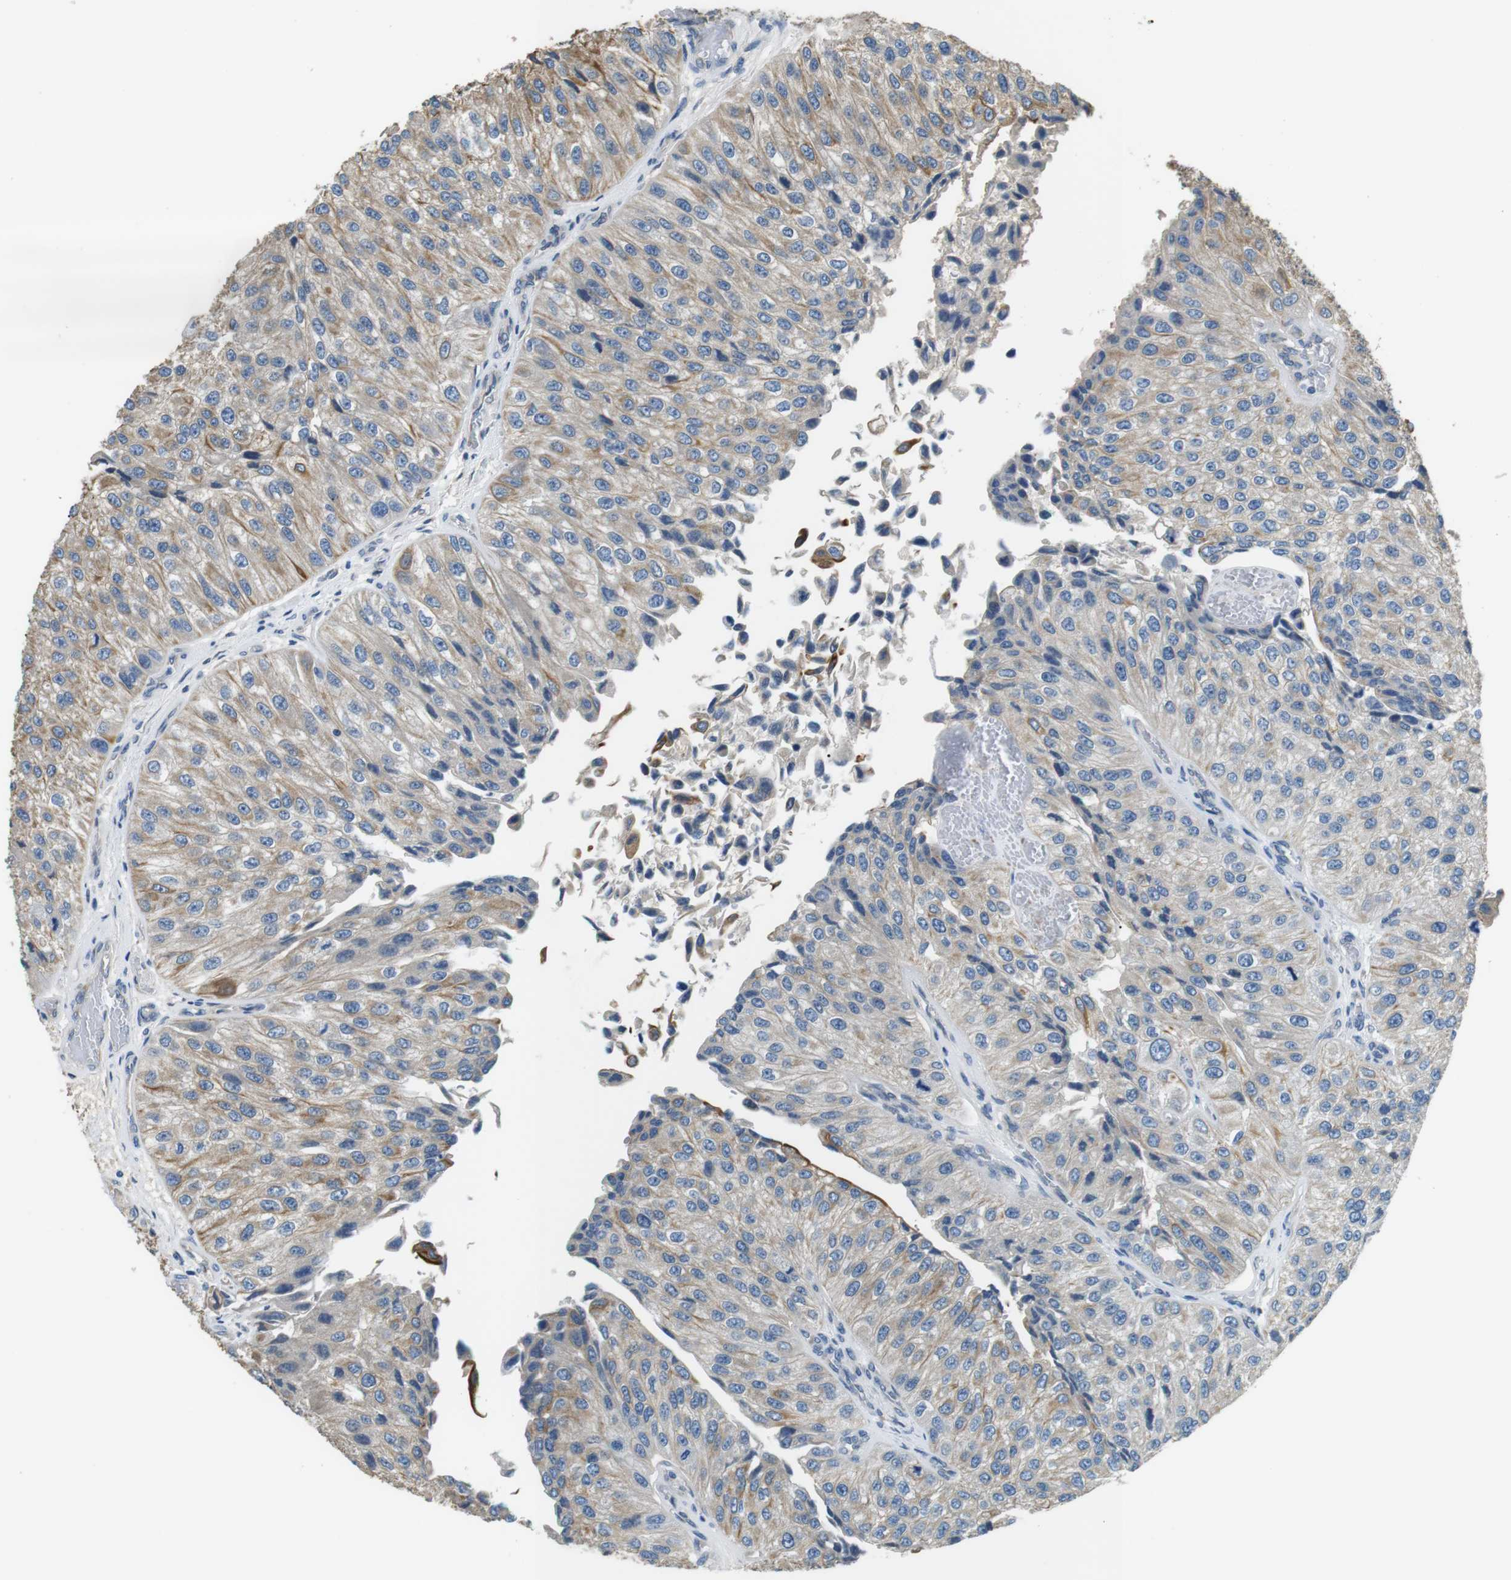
{"staining": {"intensity": "moderate", "quantity": "<25%", "location": "cytoplasmic/membranous"}, "tissue": "urothelial cancer", "cell_type": "Tumor cells", "image_type": "cancer", "snomed": [{"axis": "morphology", "description": "Urothelial carcinoma, High grade"}, {"axis": "topography", "description": "Kidney"}, {"axis": "topography", "description": "Urinary bladder"}], "caption": "Immunohistochemical staining of human urothelial cancer exhibits low levels of moderate cytoplasmic/membranous positivity in approximately <25% of tumor cells.", "gene": "UNC5CL", "patient": {"sex": "male", "age": 77}}